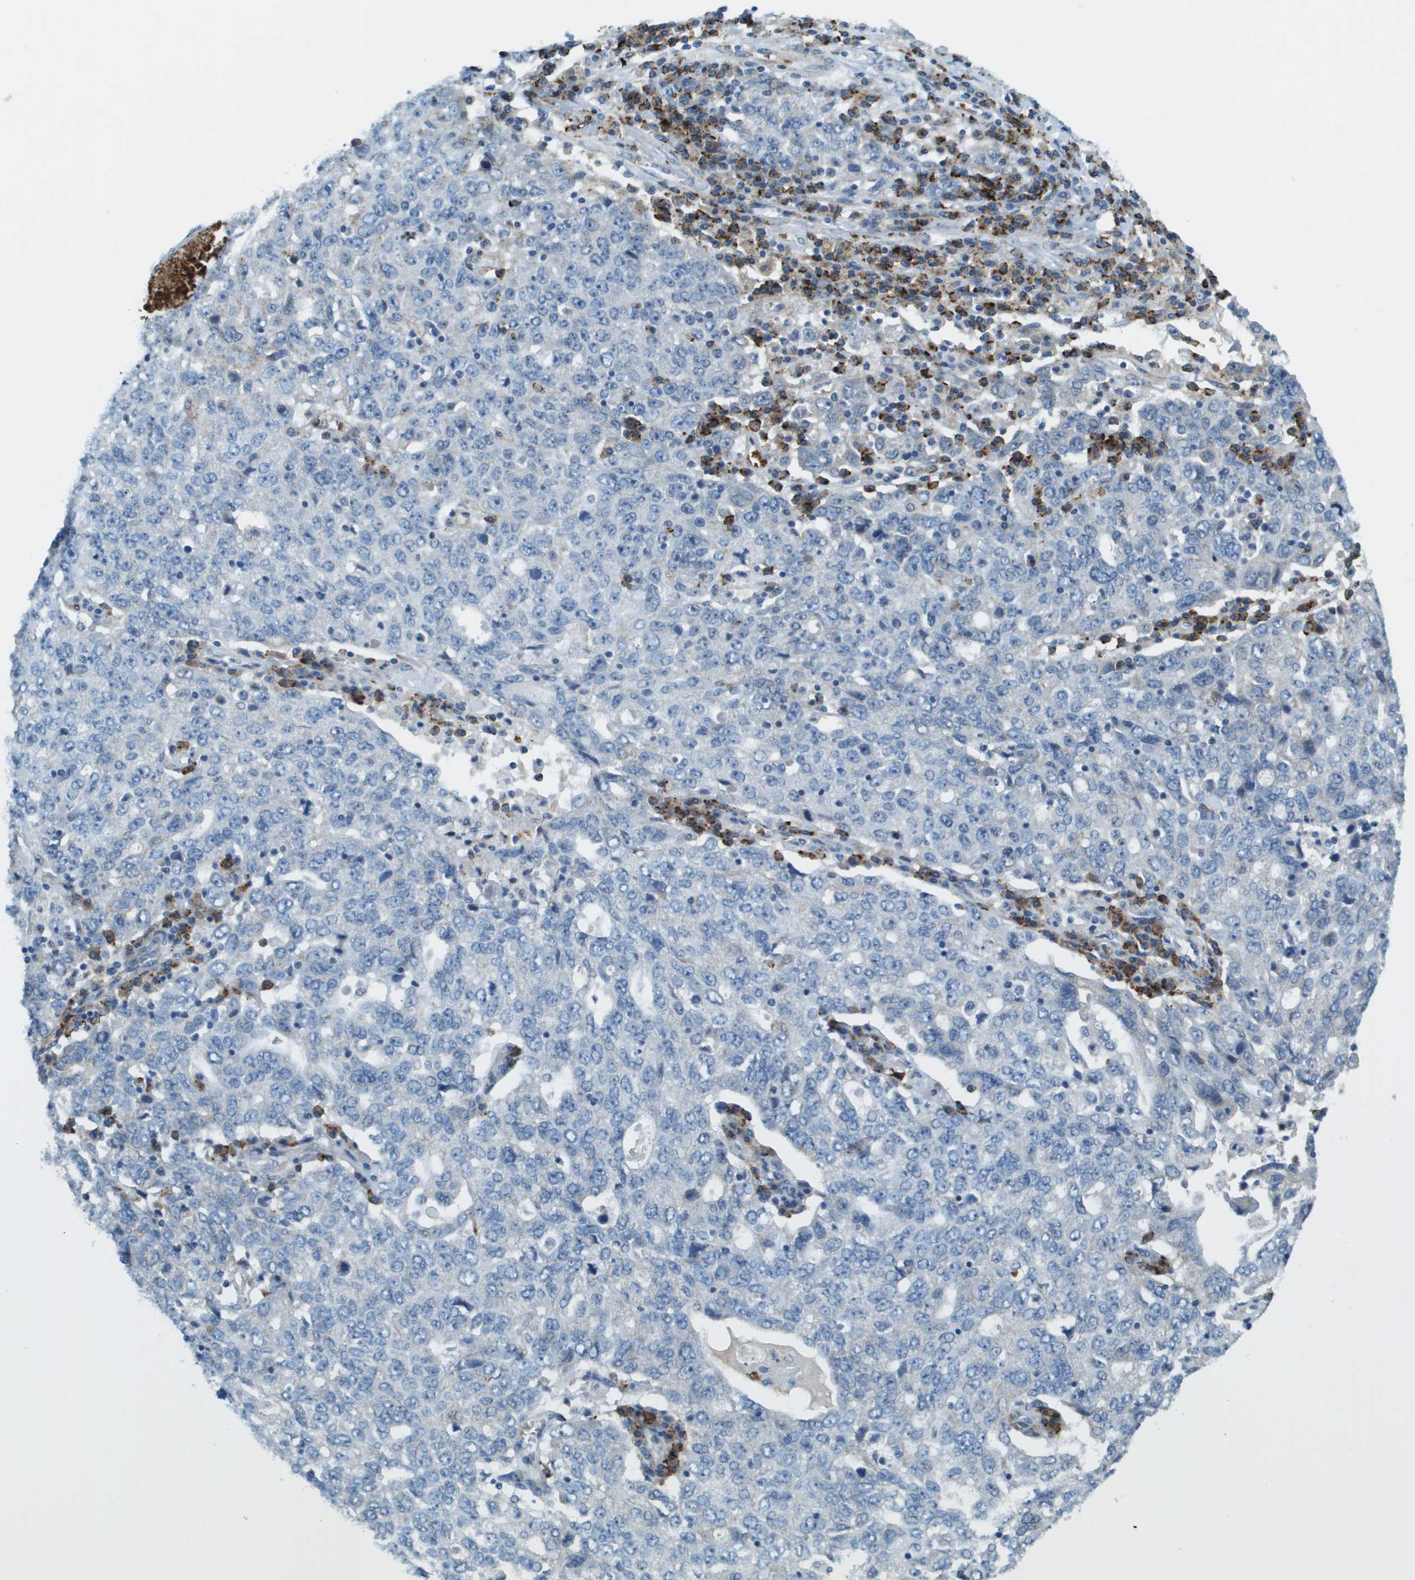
{"staining": {"intensity": "negative", "quantity": "none", "location": "none"}, "tissue": "ovarian cancer", "cell_type": "Tumor cells", "image_type": "cancer", "snomed": [{"axis": "morphology", "description": "Carcinoma, endometroid"}, {"axis": "topography", "description": "Ovary"}], "caption": "DAB (3,3'-diaminobenzidine) immunohistochemical staining of endometroid carcinoma (ovarian) shows no significant positivity in tumor cells.", "gene": "SDC1", "patient": {"sex": "female", "age": 62}}